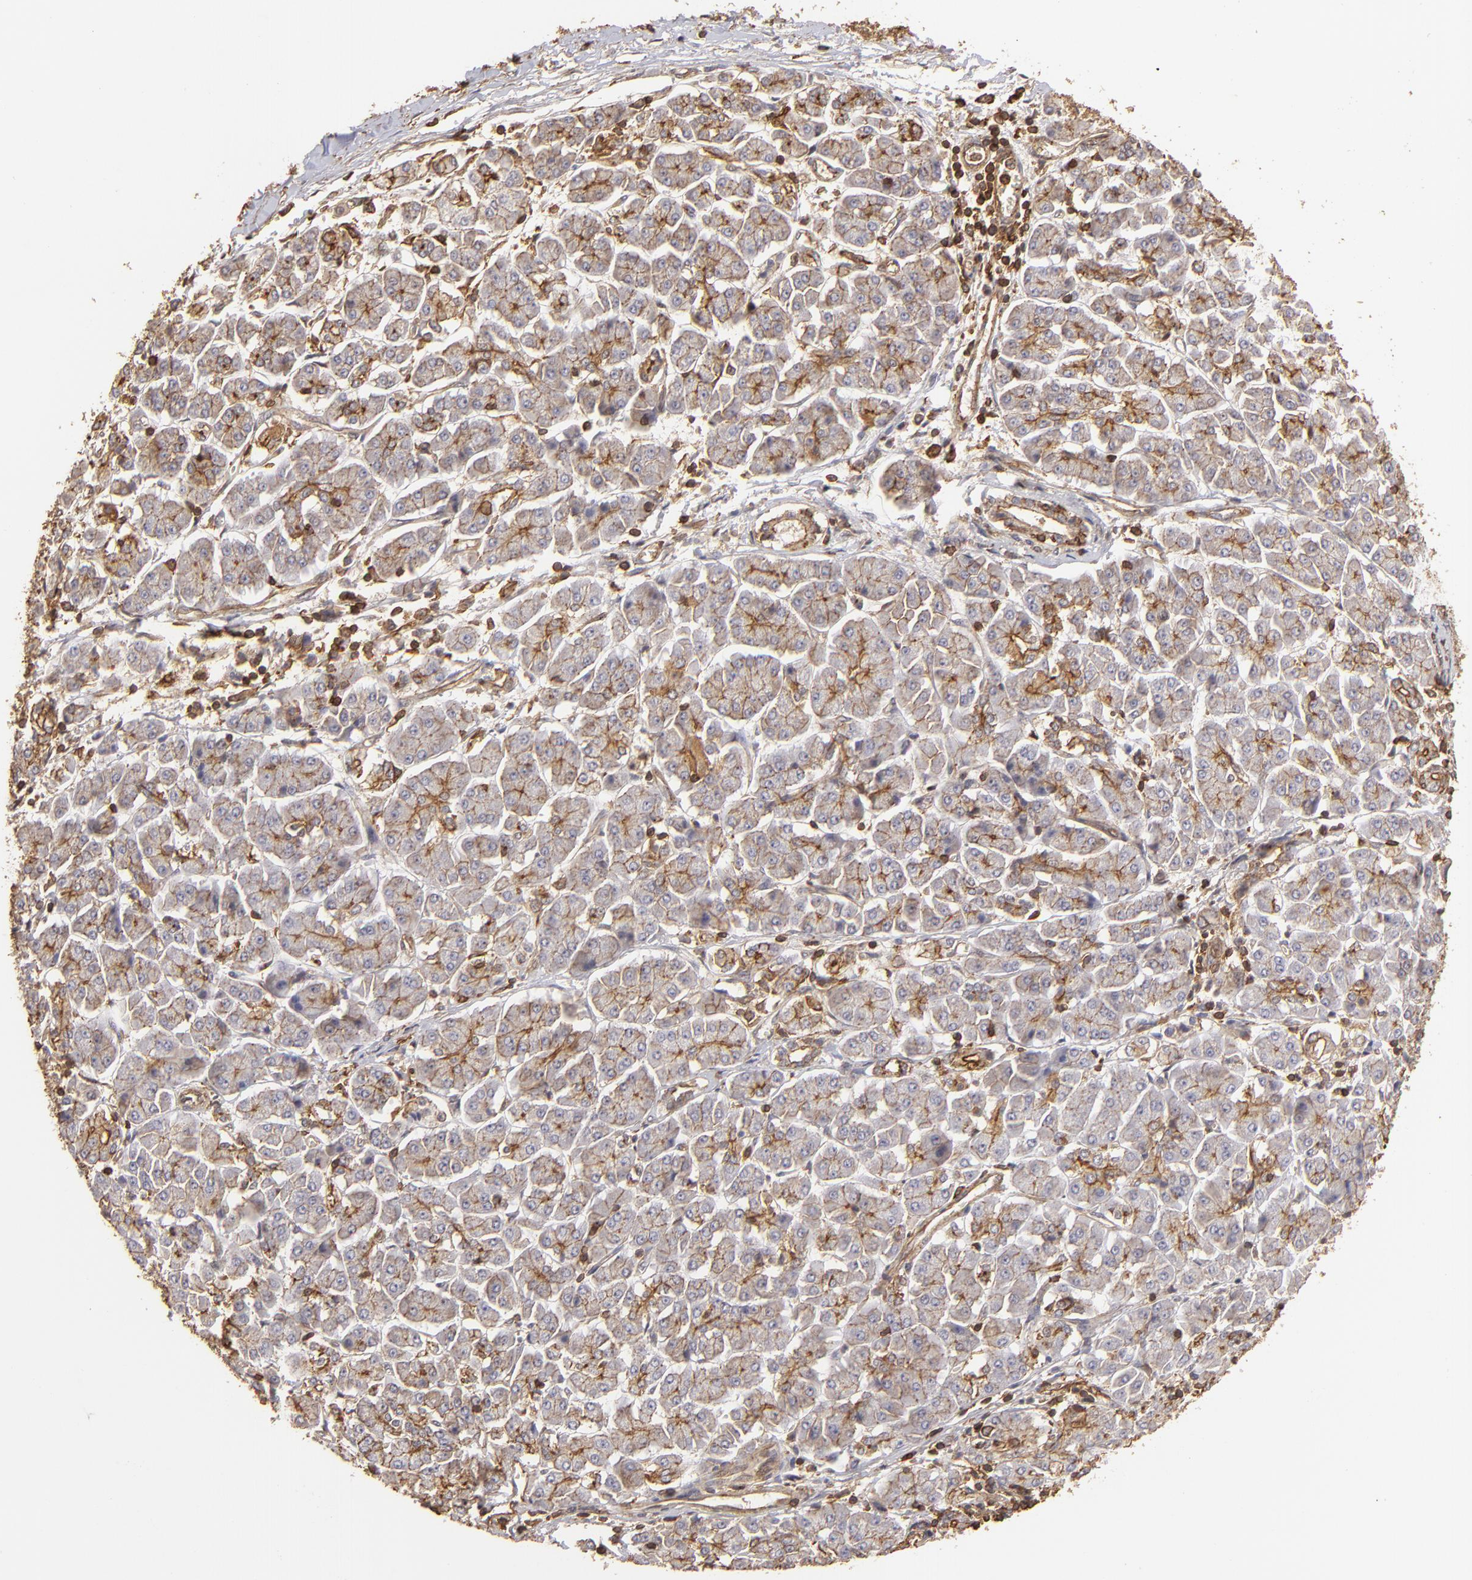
{"staining": {"intensity": "moderate", "quantity": ">75%", "location": "cytoplasmic/membranous"}, "tissue": "pancreatic cancer", "cell_type": "Tumor cells", "image_type": "cancer", "snomed": [{"axis": "morphology", "description": "Adenocarcinoma, NOS"}, {"axis": "topography", "description": "Pancreas"}], "caption": "This photomicrograph displays immunohistochemistry staining of human pancreatic cancer, with medium moderate cytoplasmic/membranous staining in about >75% of tumor cells.", "gene": "ACTB", "patient": {"sex": "female", "age": 57}}